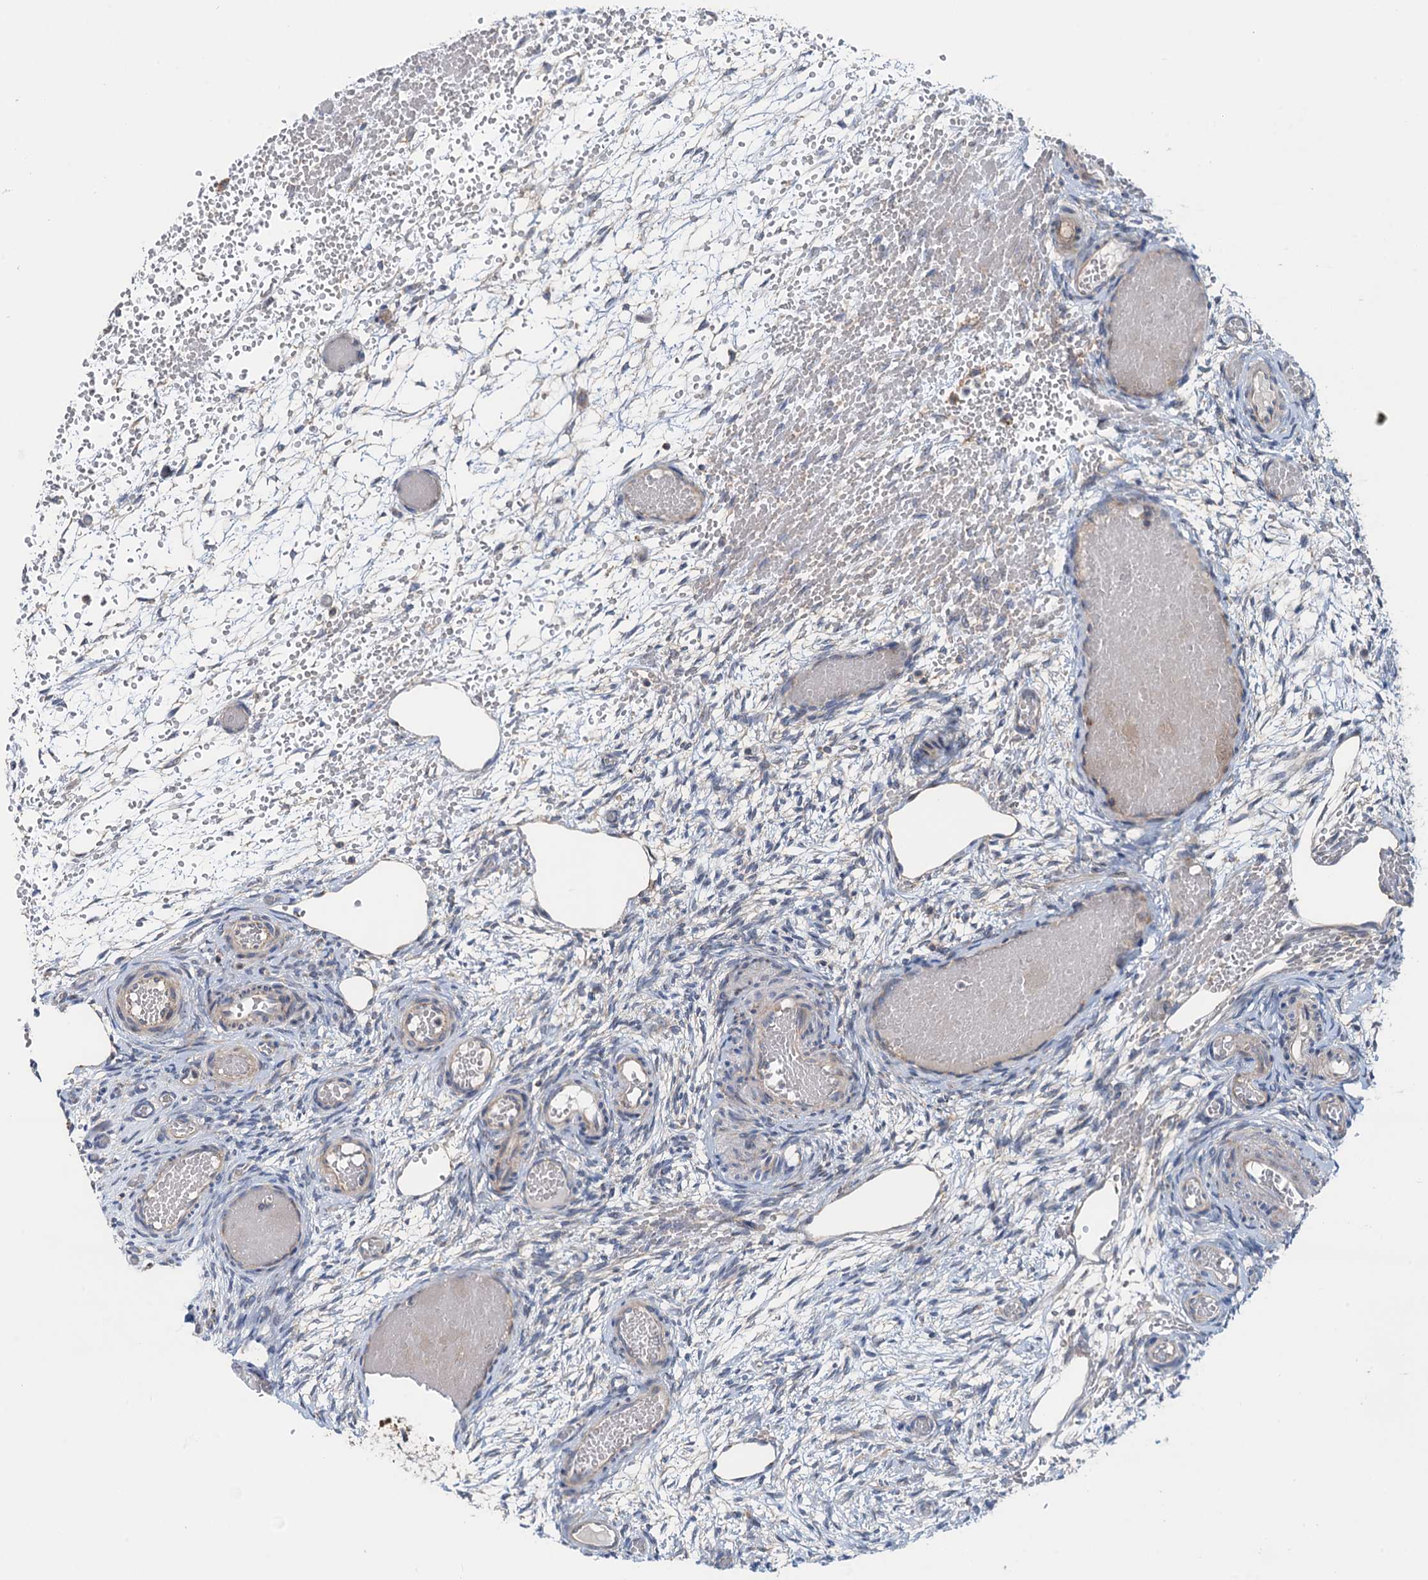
{"staining": {"intensity": "weak", "quantity": "<25%", "location": "cytoplasmic/membranous"}, "tissue": "ovary", "cell_type": "Ovarian stroma cells", "image_type": "normal", "snomed": [{"axis": "morphology", "description": "Adenocarcinoma, NOS"}, {"axis": "topography", "description": "Endometrium"}], "caption": "Immunohistochemistry (IHC) micrograph of benign ovary stained for a protein (brown), which exhibits no positivity in ovarian stroma cells.", "gene": "ANKRD26", "patient": {"sex": "female", "age": 32}}